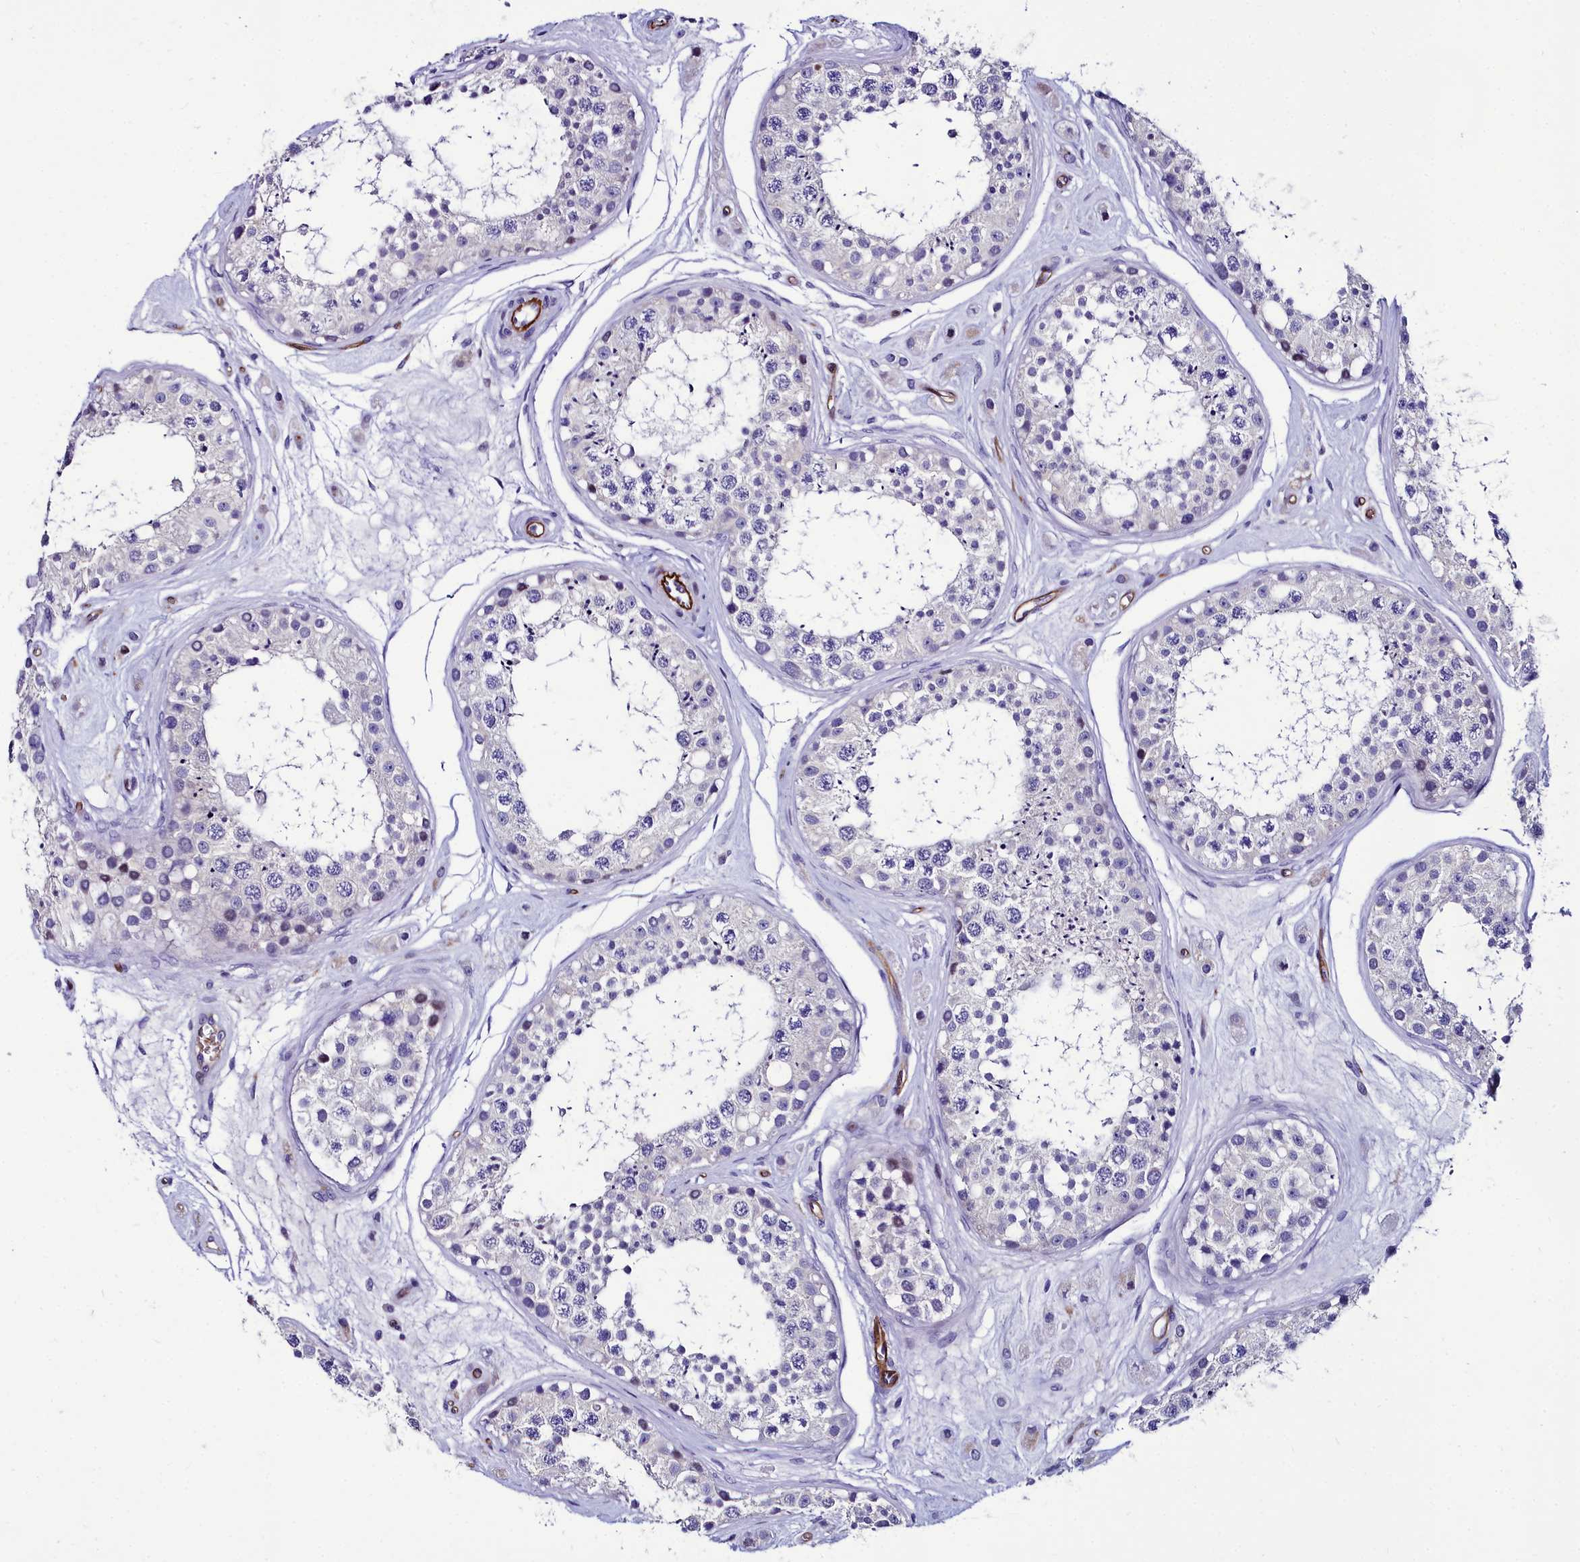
{"staining": {"intensity": "negative", "quantity": "none", "location": "none"}, "tissue": "testis", "cell_type": "Cells in seminiferous ducts", "image_type": "normal", "snomed": [{"axis": "morphology", "description": "Normal tissue, NOS"}, {"axis": "topography", "description": "Testis"}], "caption": "IHC of benign testis shows no staining in cells in seminiferous ducts. (DAB immunohistochemistry with hematoxylin counter stain).", "gene": "CYP4F11", "patient": {"sex": "male", "age": 25}}